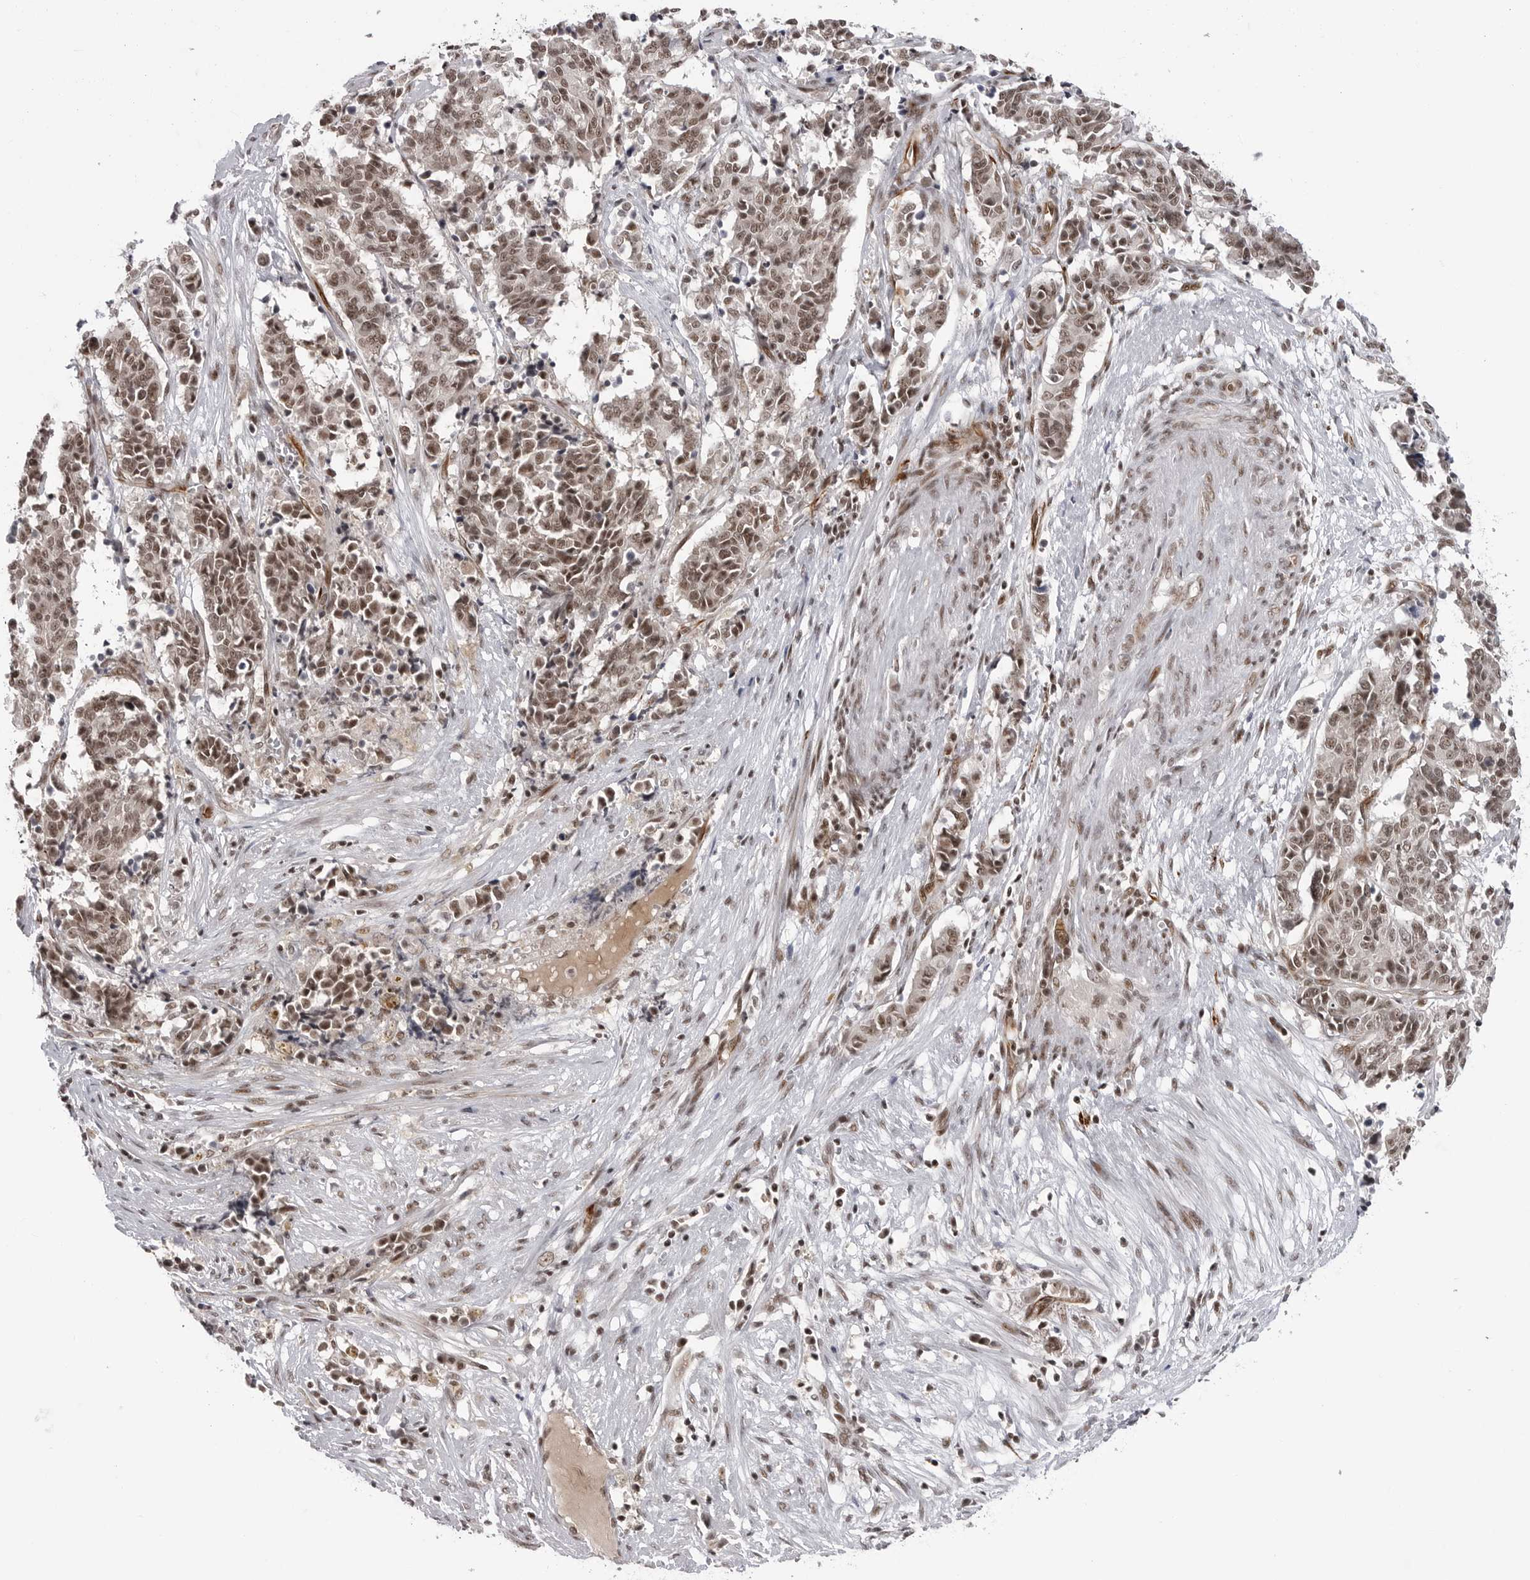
{"staining": {"intensity": "moderate", "quantity": ">75%", "location": "nuclear"}, "tissue": "cervical cancer", "cell_type": "Tumor cells", "image_type": "cancer", "snomed": [{"axis": "morphology", "description": "Normal tissue, NOS"}, {"axis": "morphology", "description": "Squamous cell carcinoma, NOS"}, {"axis": "topography", "description": "Cervix"}], "caption": "Cervical cancer tissue reveals moderate nuclear expression in approximately >75% of tumor cells", "gene": "TRIM66", "patient": {"sex": "female", "age": 35}}